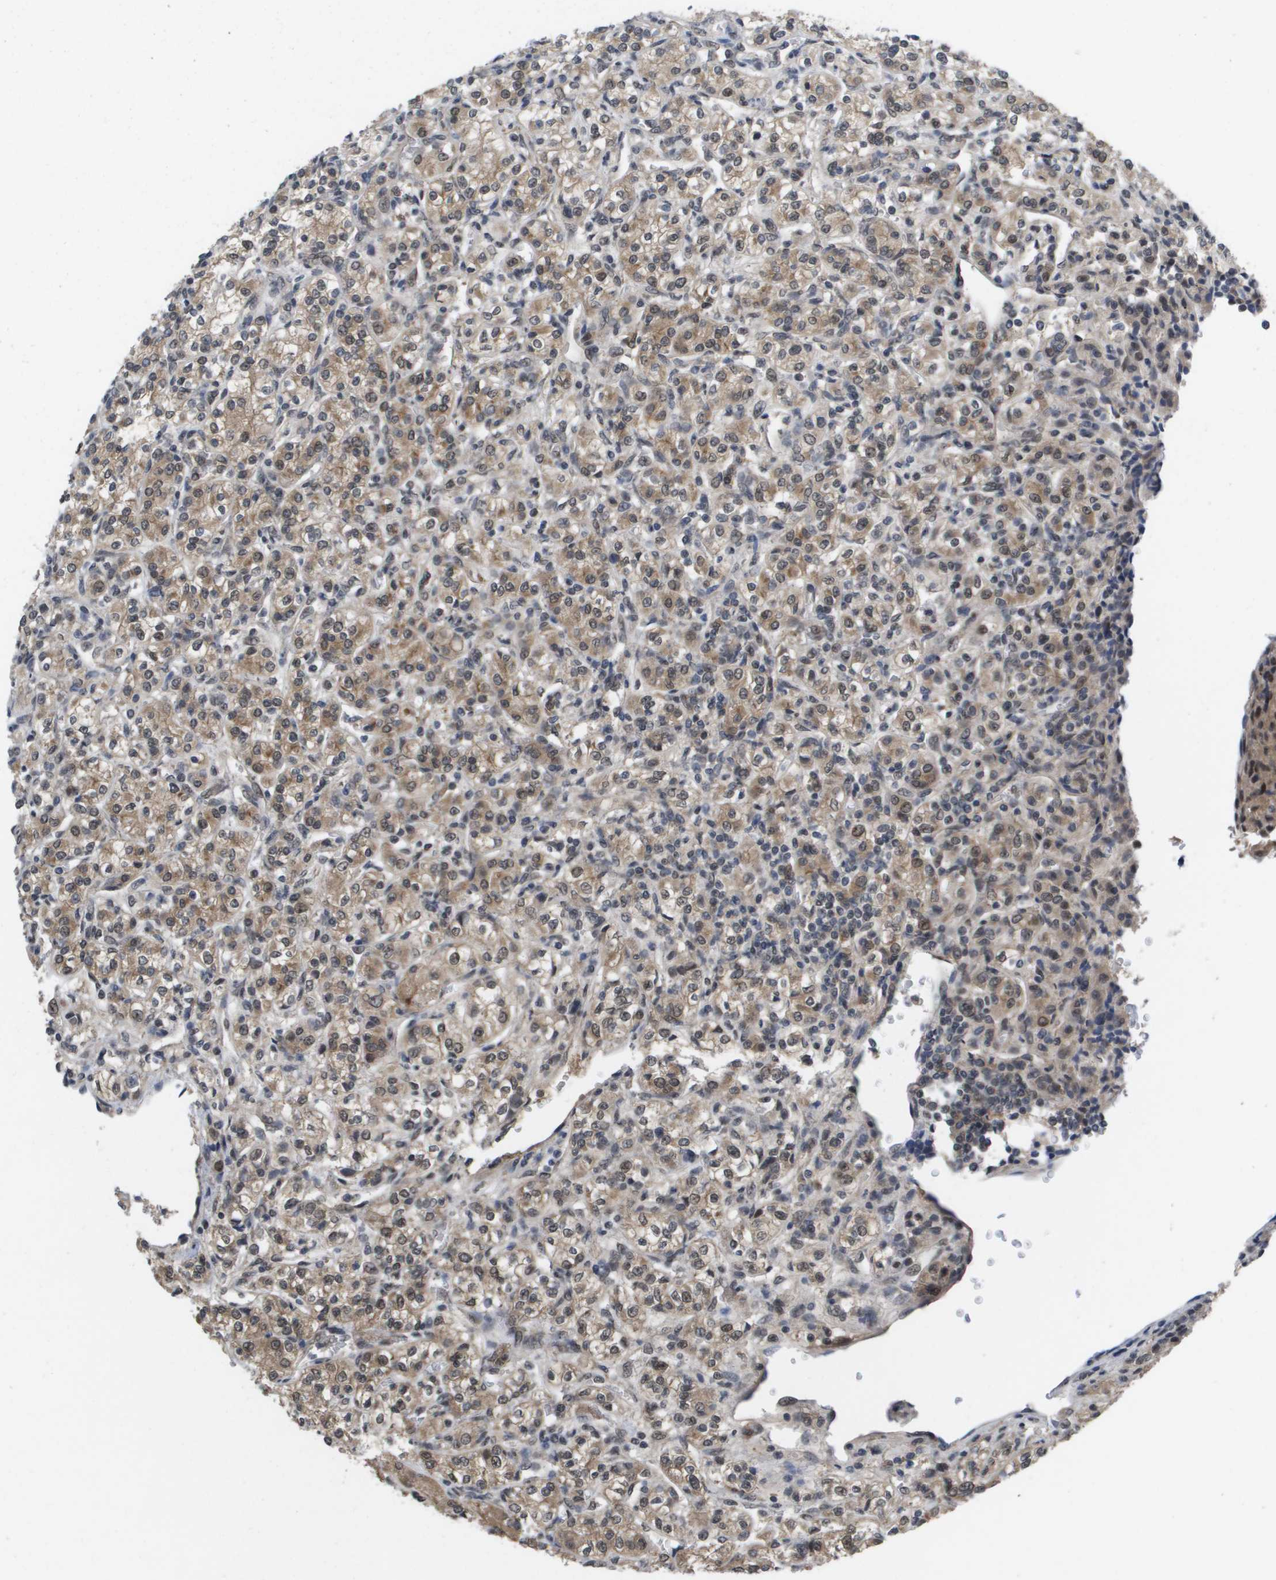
{"staining": {"intensity": "weak", "quantity": ">75%", "location": "cytoplasmic/membranous,nuclear"}, "tissue": "renal cancer", "cell_type": "Tumor cells", "image_type": "cancer", "snomed": [{"axis": "morphology", "description": "Adenocarcinoma, NOS"}, {"axis": "topography", "description": "Kidney"}], "caption": "Human renal cancer (adenocarcinoma) stained for a protein (brown) displays weak cytoplasmic/membranous and nuclear positive positivity in approximately >75% of tumor cells.", "gene": "AMBRA1", "patient": {"sex": "male", "age": 77}}